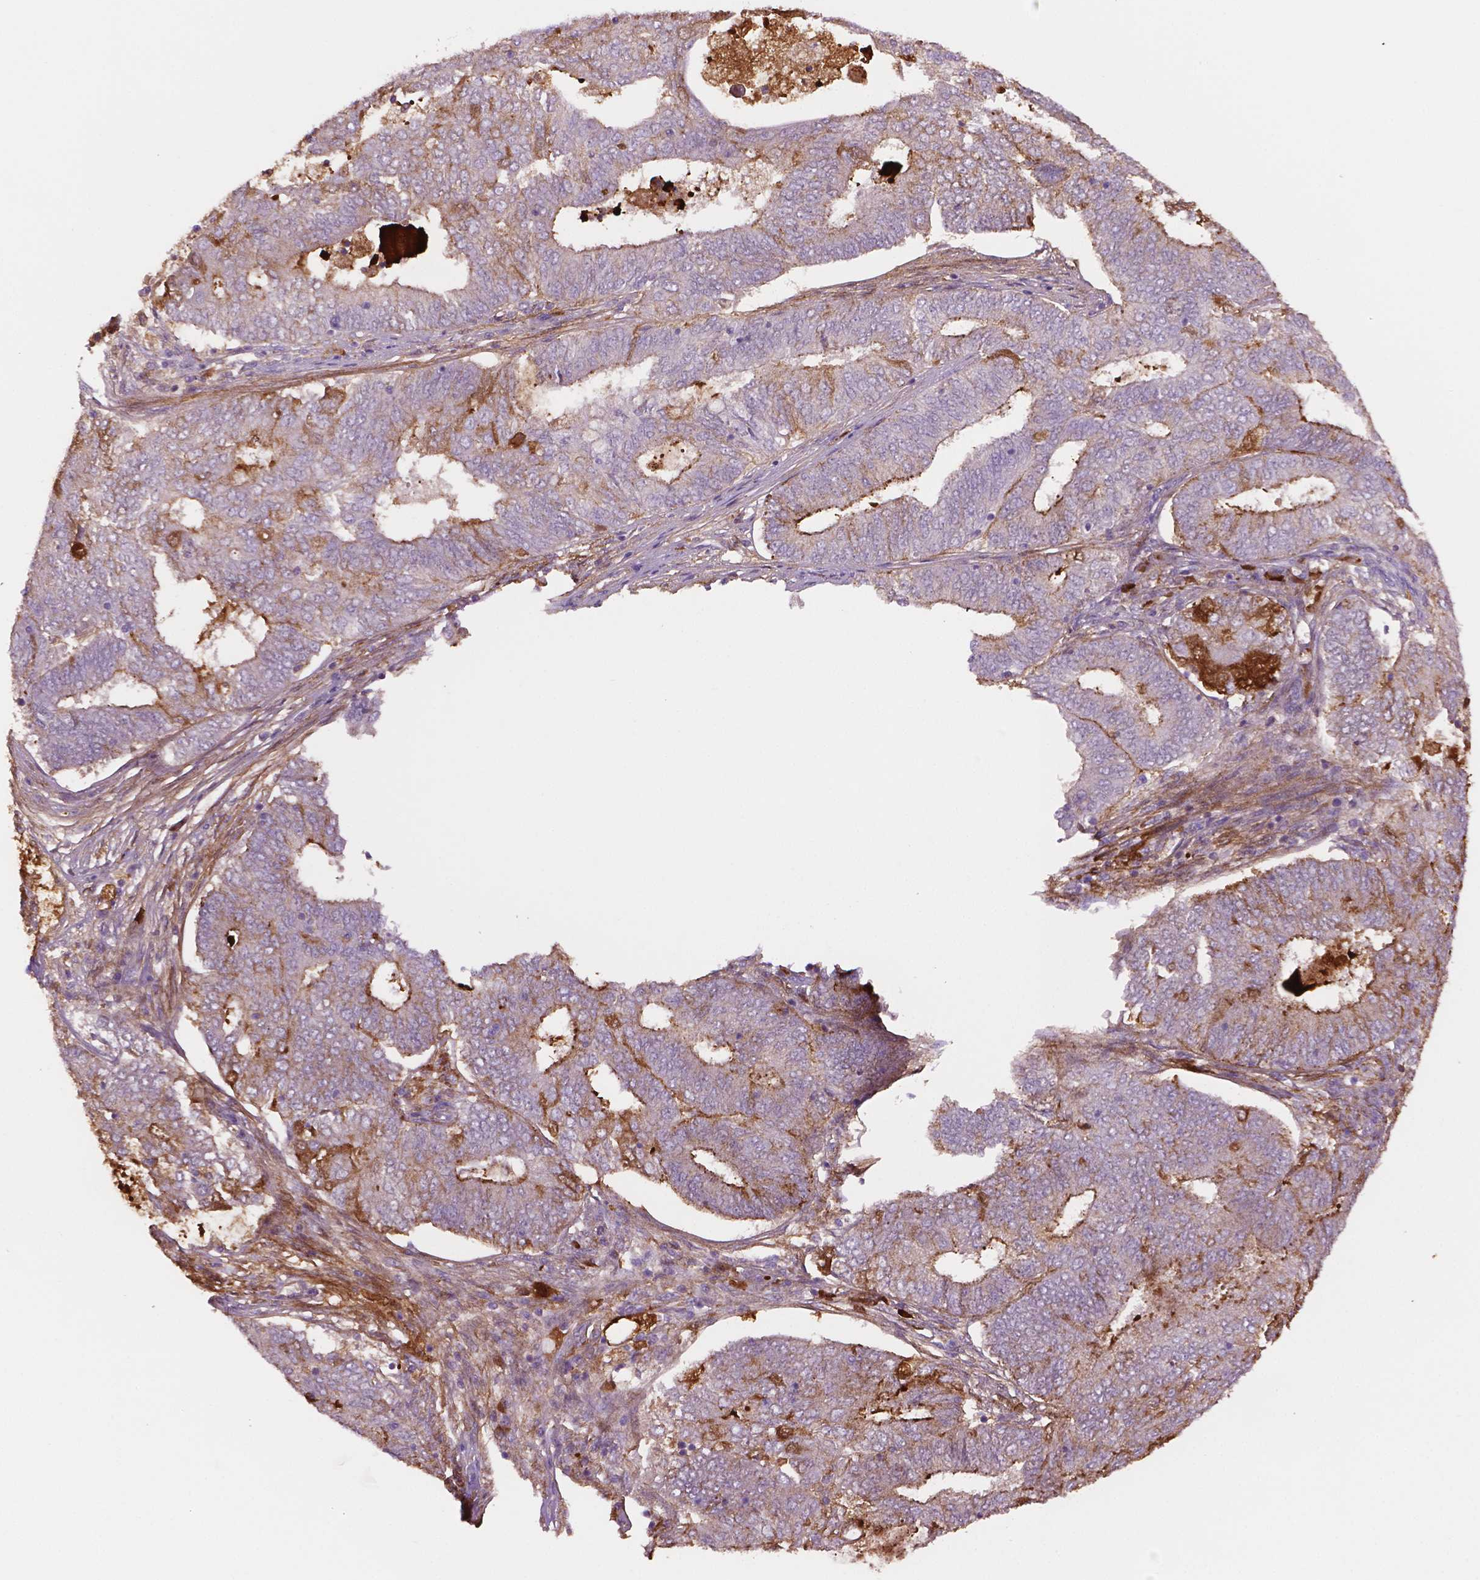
{"staining": {"intensity": "moderate", "quantity": "<25%", "location": "cytoplasmic/membranous"}, "tissue": "endometrial cancer", "cell_type": "Tumor cells", "image_type": "cancer", "snomed": [{"axis": "morphology", "description": "Adenocarcinoma, NOS"}, {"axis": "topography", "description": "Endometrium"}], "caption": "Brown immunohistochemical staining in human endometrial cancer (adenocarcinoma) displays moderate cytoplasmic/membranous positivity in approximately <25% of tumor cells. (IHC, brightfield microscopy, high magnification).", "gene": "FBLN1", "patient": {"sex": "female", "age": 62}}